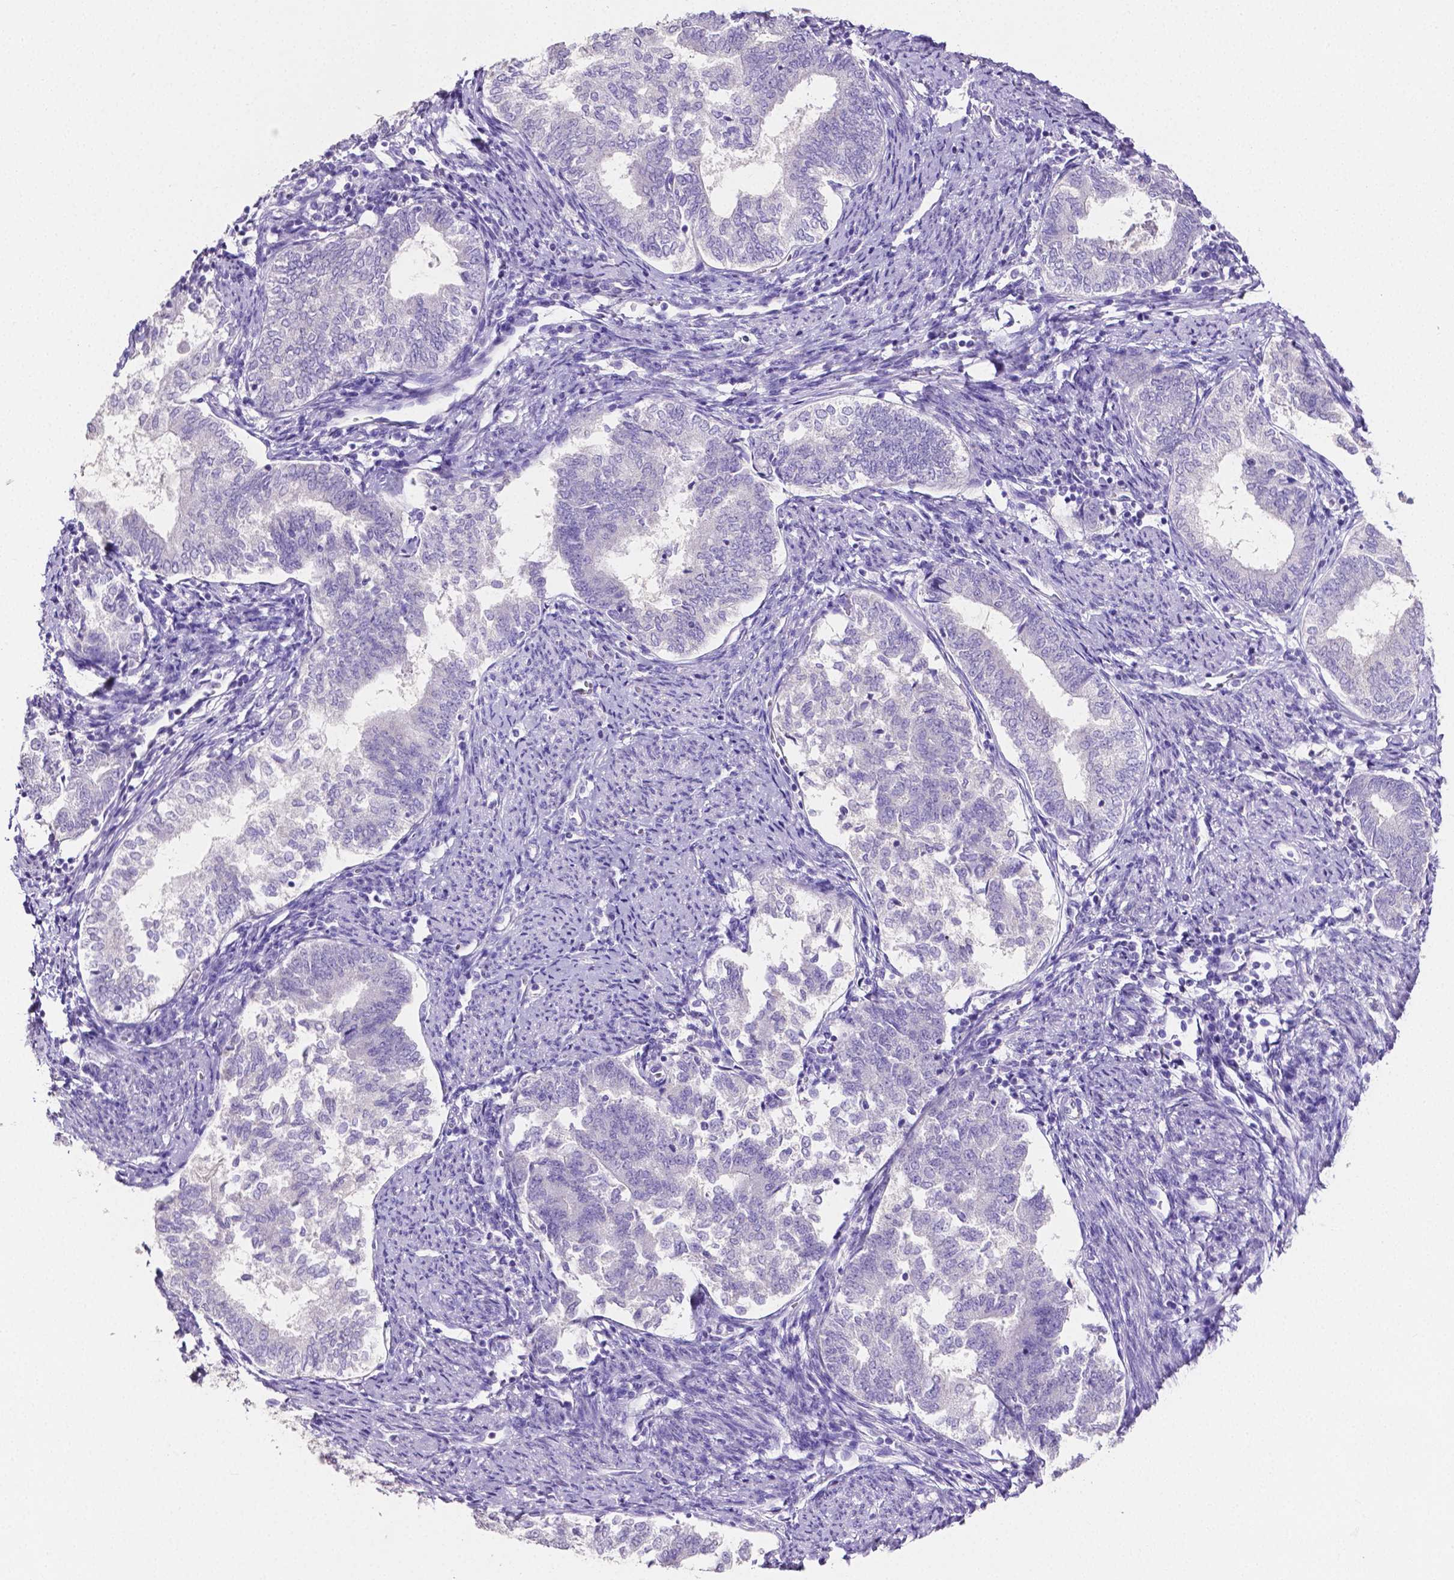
{"staining": {"intensity": "negative", "quantity": "none", "location": "none"}, "tissue": "endometrial cancer", "cell_type": "Tumor cells", "image_type": "cancer", "snomed": [{"axis": "morphology", "description": "Adenocarcinoma, NOS"}, {"axis": "topography", "description": "Endometrium"}], "caption": "A micrograph of endometrial cancer (adenocarcinoma) stained for a protein shows no brown staining in tumor cells.", "gene": "SLC22A2", "patient": {"sex": "female", "age": 65}}